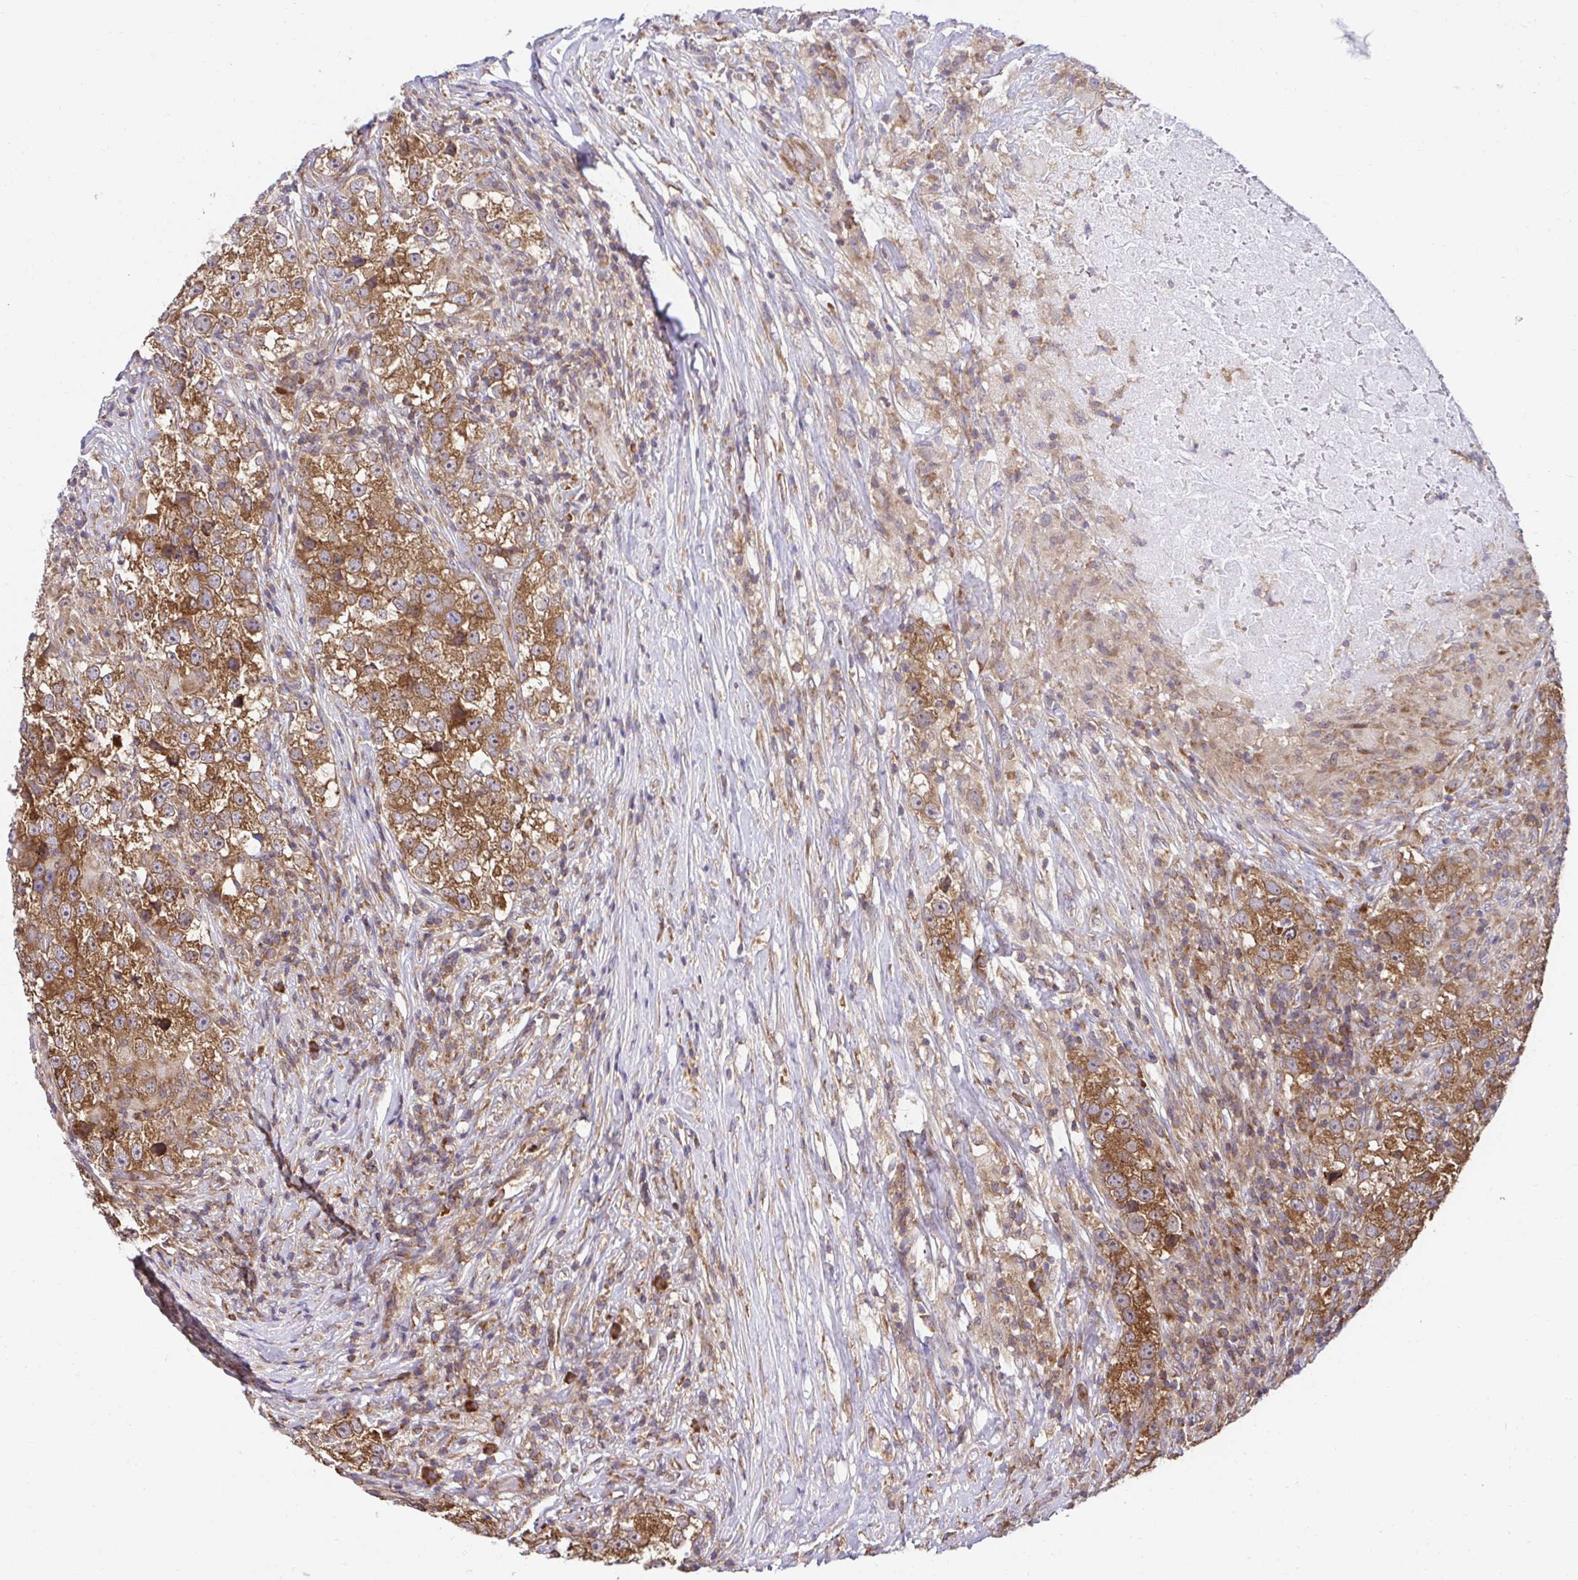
{"staining": {"intensity": "strong", "quantity": ">75%", "location": "cytoplasmic/membranous"}, "tissue": "testis cancer", "cell_type": "Tumor cells", "image_type": "cancer", "snomed": [{"axis": "morphology", "description": "Seminoma, NOS"}, {"axis": "topography", "description": "Testis"}], "caption": "Human seminoma (testis) stained for a protein (brown) shows strong cytoplasmic/membranous positive staining in about >75% of tumor cells.", "gene": "RPS7", "patient": {"sex": "male", "age": 46}}